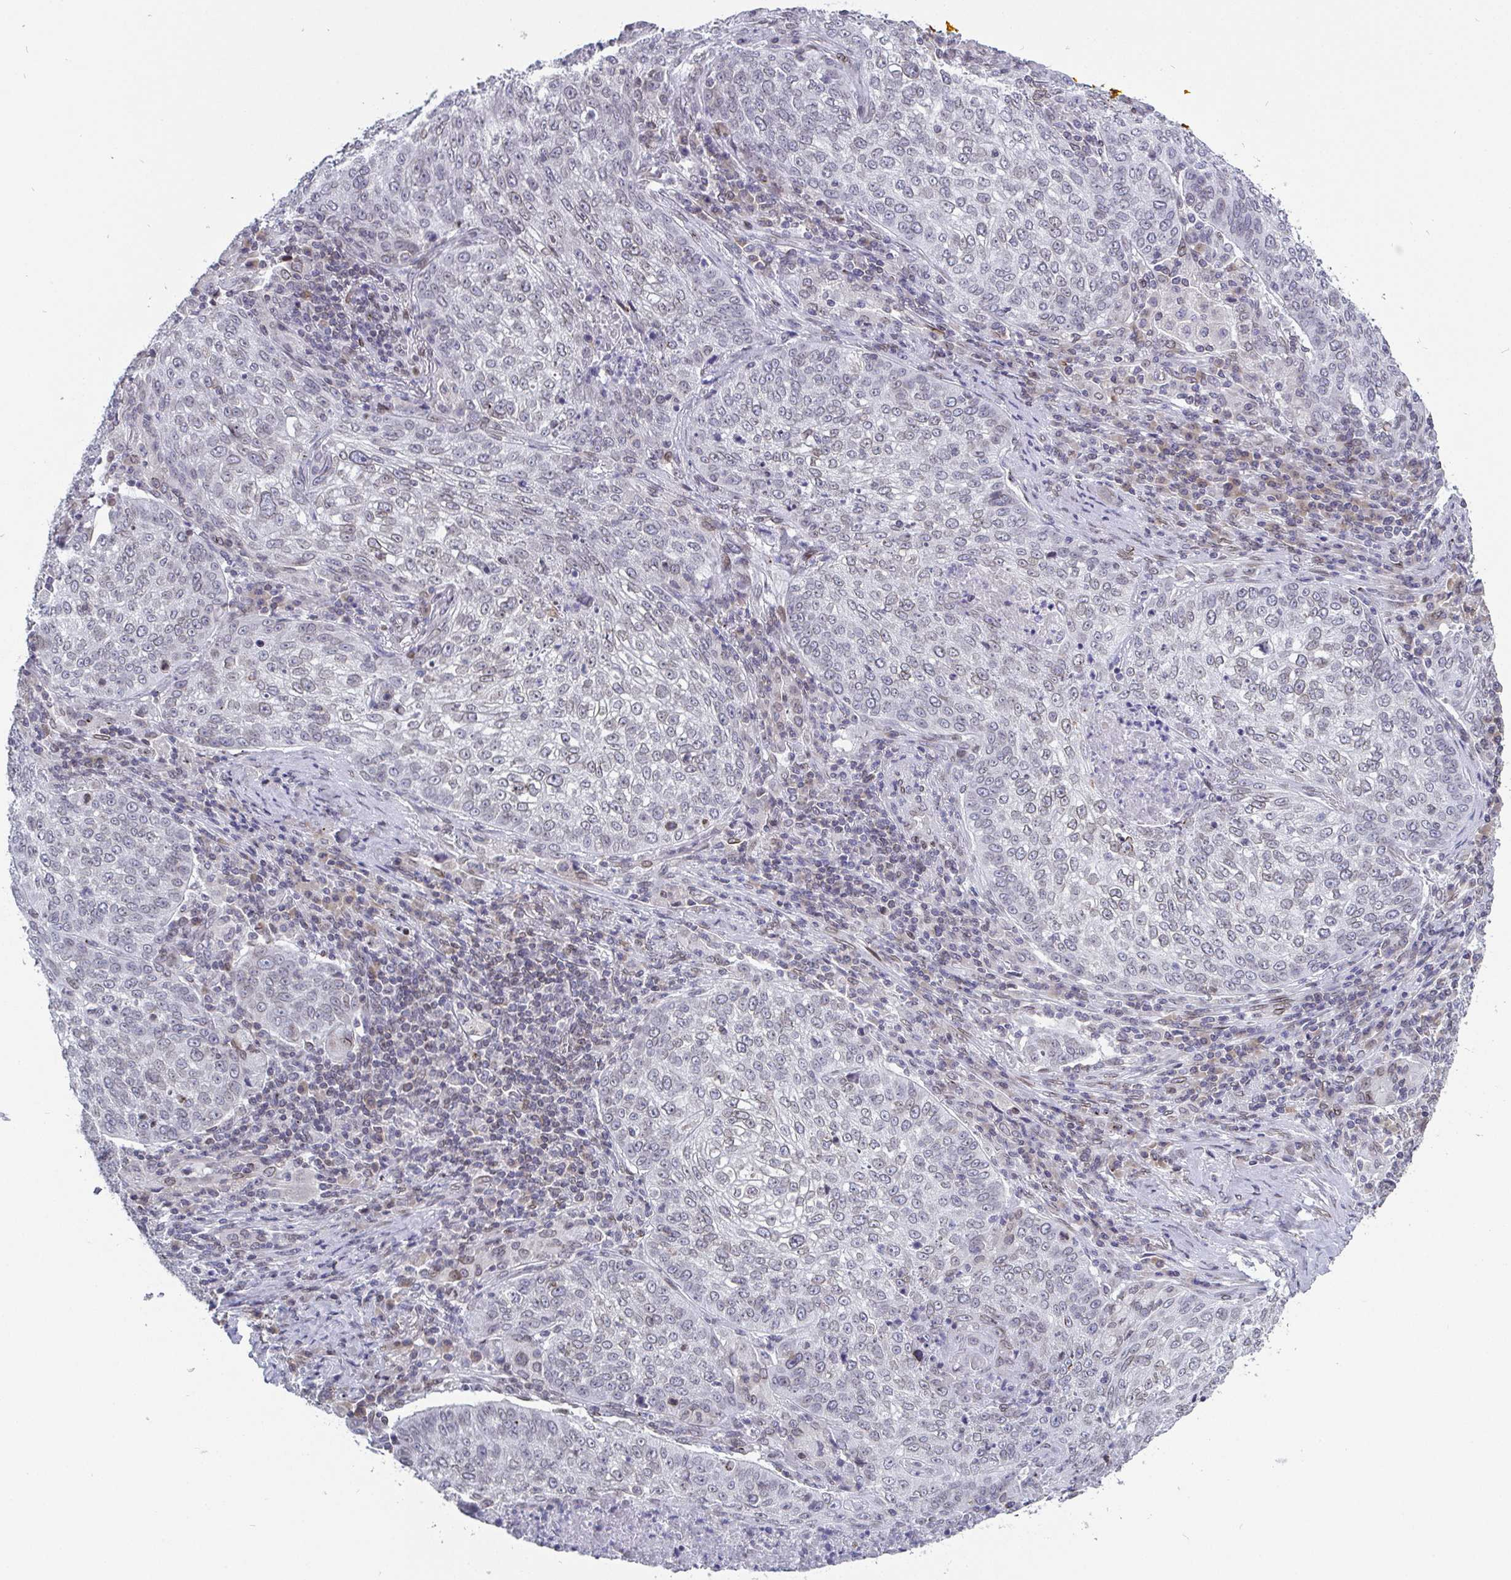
{"staining": {"intensity": "negative", "quantity": "none", "location": "none"}, "tissue": "lung cancer", "cell_type": "Tumor cells", "image_type": "cancer", "snomed": [{"axis": "morphology", "description": "Squamous cell carcinoma, NOS"}, {"axis": "topography", "description": "Lung"}], "caption": "Protein analysis of squamous cell carcinoma (lung) shows no significant expression in tumor cells.", "gene": "EMD", "patient": {"sex": "male", "age": 63}}